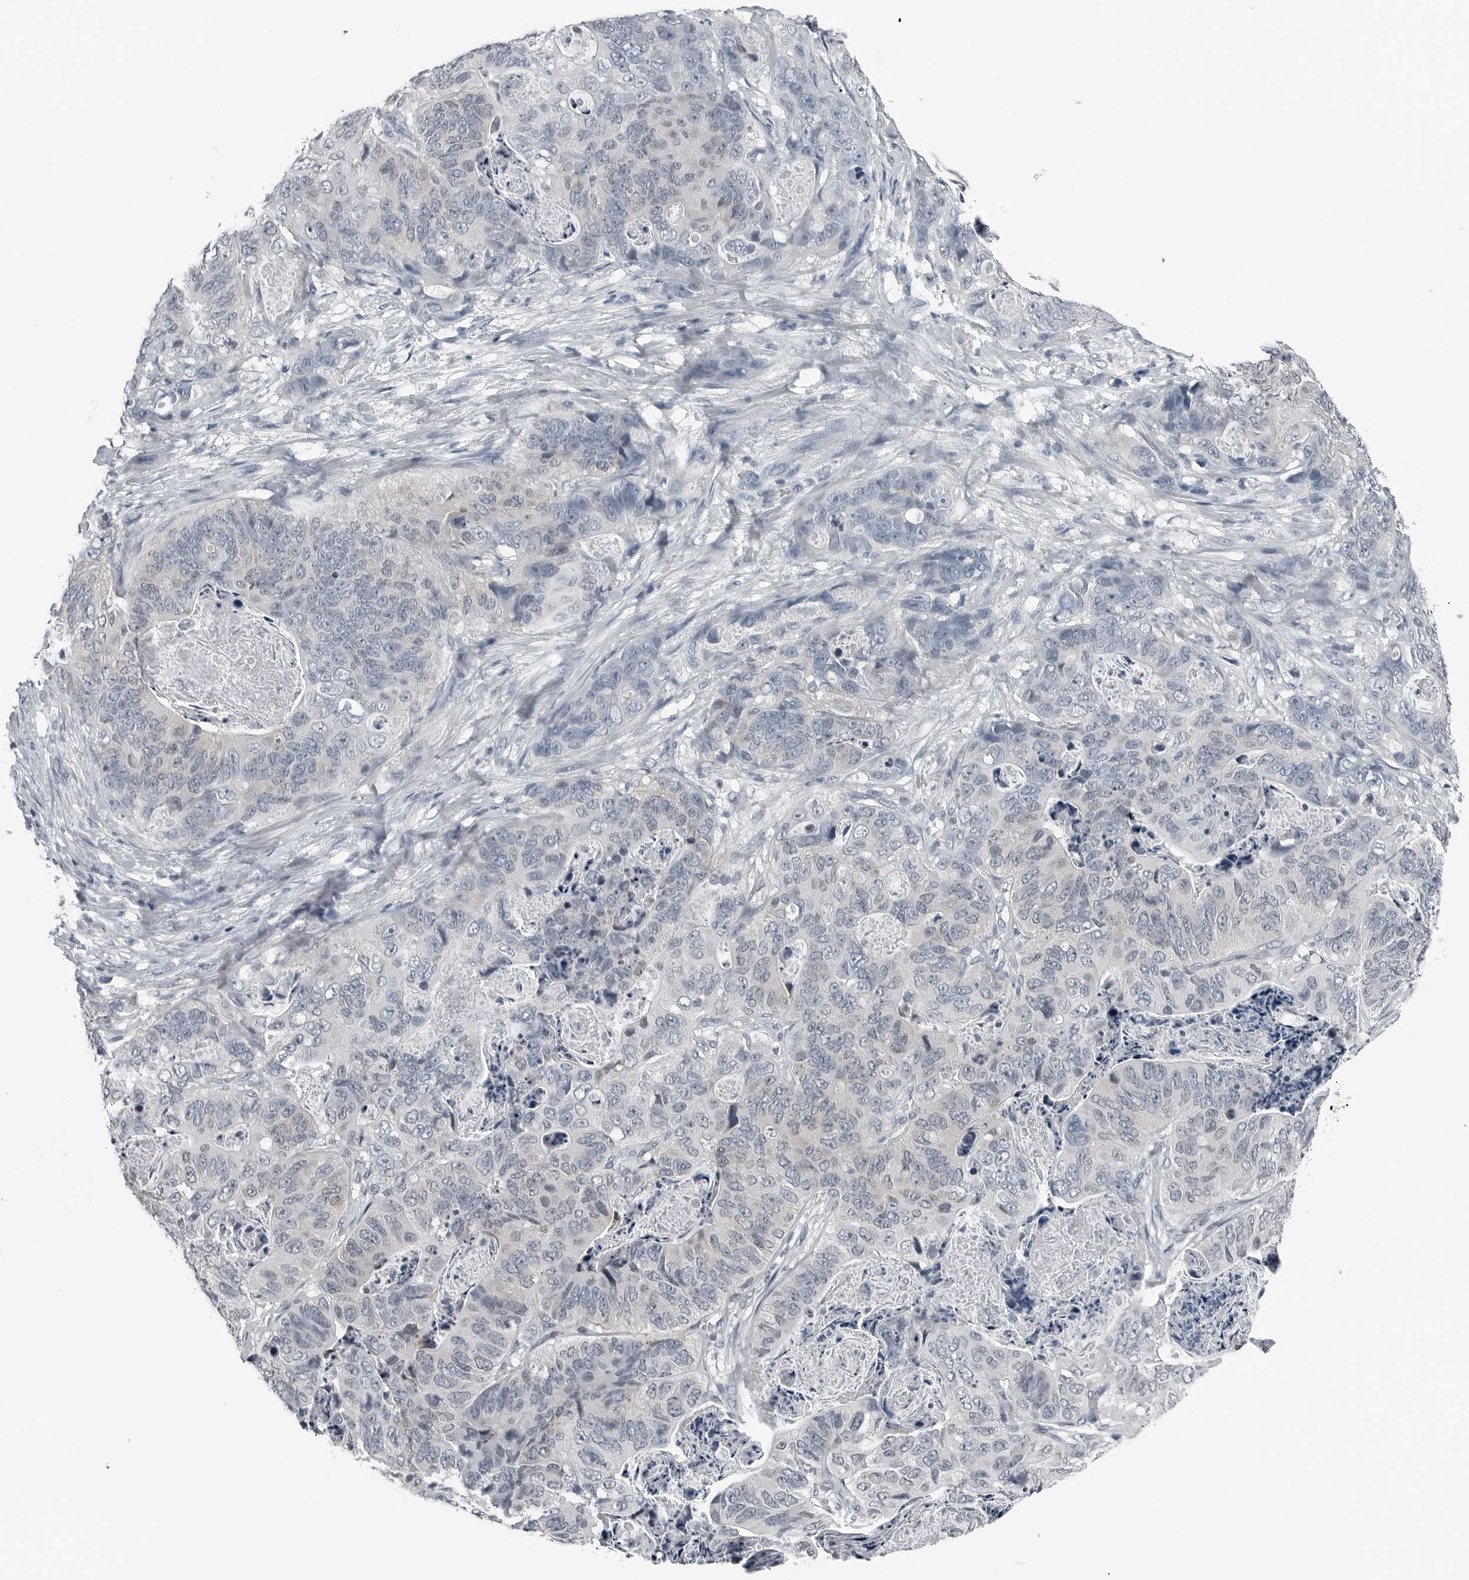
{"staining": {"intensity": "negative", "quantity": "none", "location": "none"}, "tissue": "stomach cancer", "cell_type": "Tumor cells", "image_type": "cancer", "snomed": [{"axis": "morphology", "description": "Normal tissue, NOS"}, {"axis": "morphology", "description": "Adenocarcinoma, NOS"}, {"axis": "topography", "description": "Stomach"}], "caption": "High power microscopy image of an IHC histopathology image of stomach adenocarcinoma, revealing no significant staining in tumor cells. (DAB (3,3'-diaminobenzidine) immunohistochemistry (IHC), high magnification).", "gene": "SPINK1", "patient": {"sex": "female", "age": 89}}